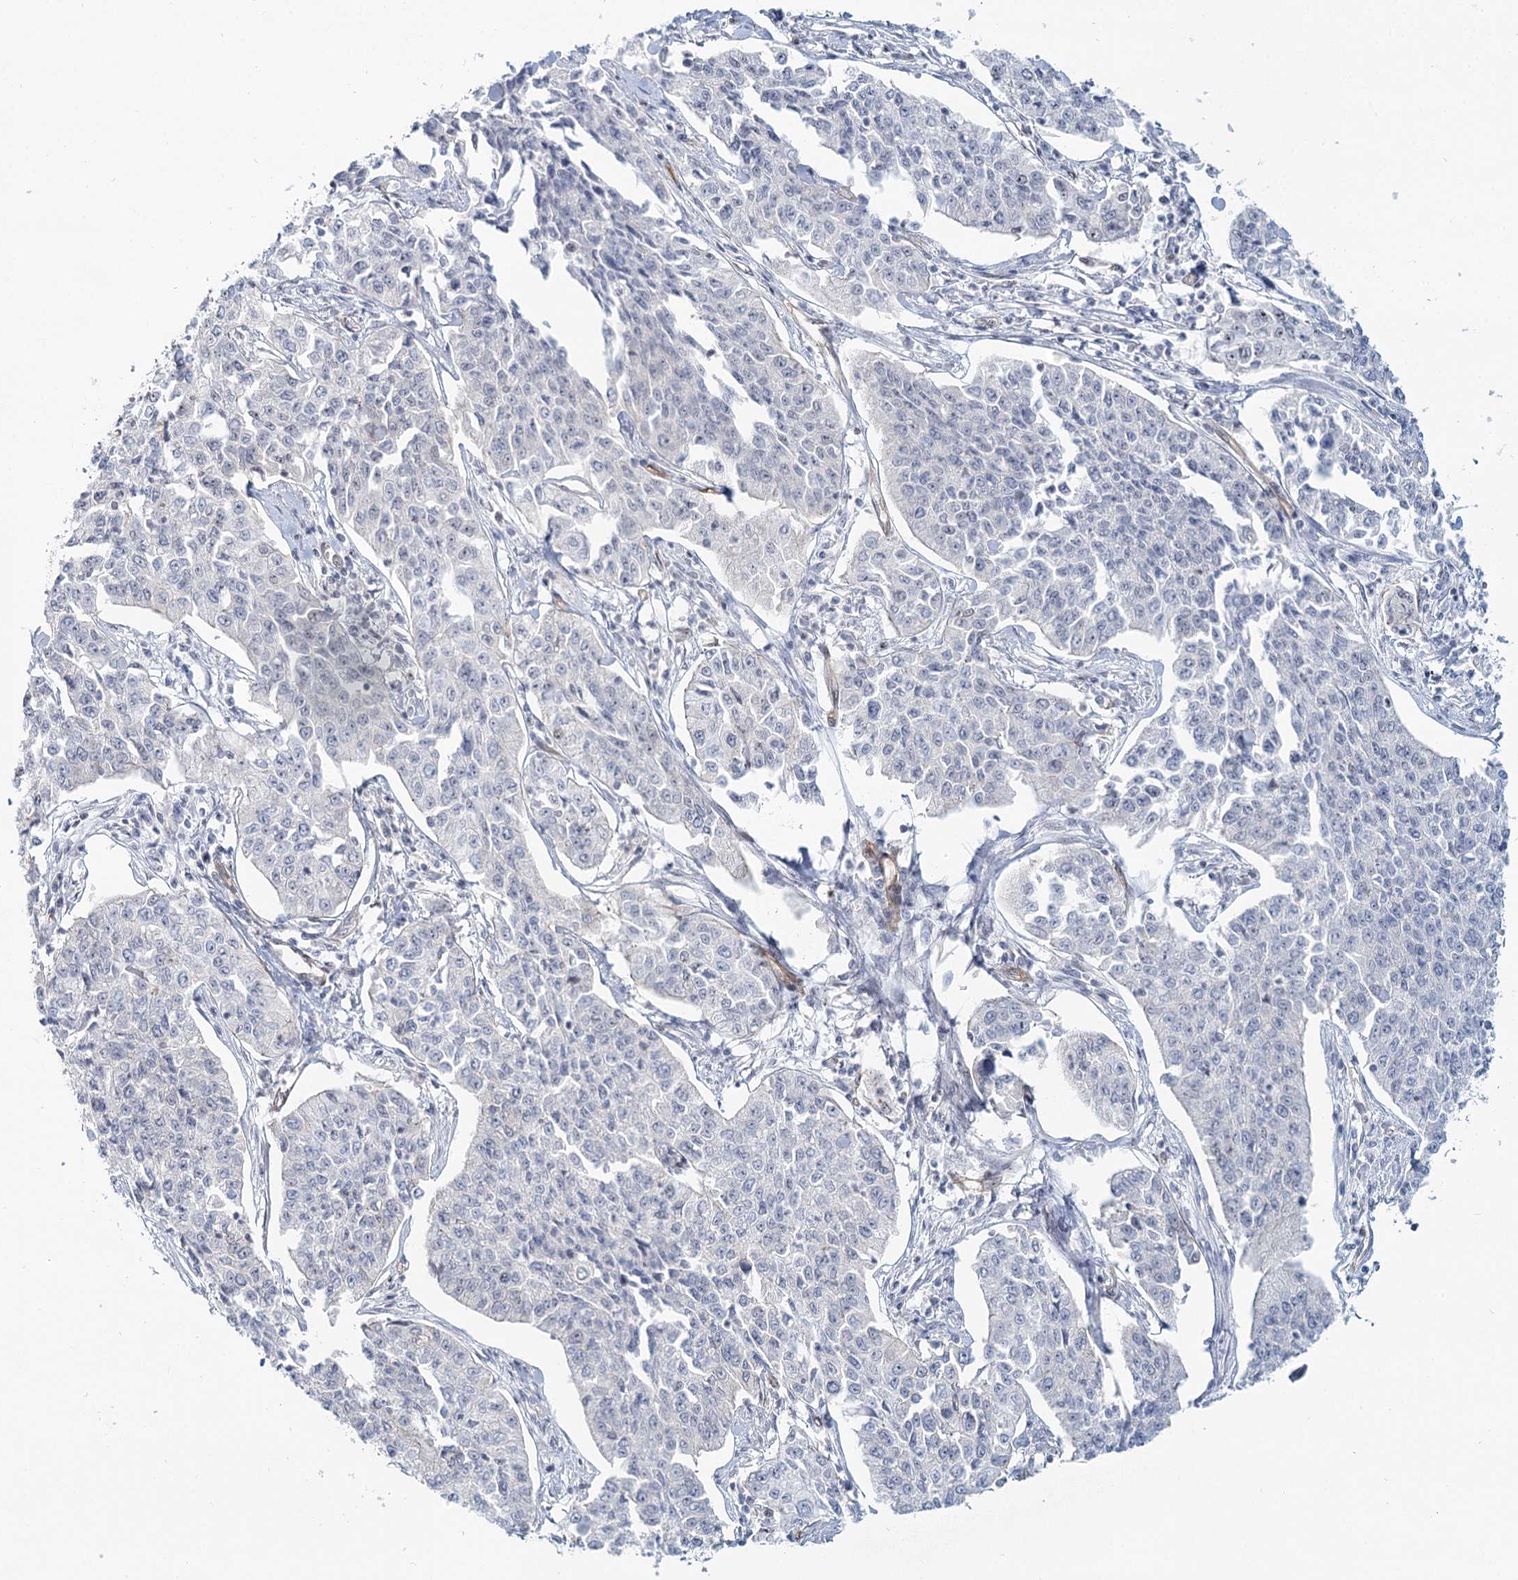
{"staining": {"intensity": "negative", "quantity": "none", "location": "none"}, "tissue": "cervical cancer", "cell_type": "Tumor cells", "image_type": "cancer", "snomed": [{"axis": "morphology", "description": "Squamous cell carcinoma, NOS"}, {"axis": "topography", "description": "Cervix"}], "caption": "Tumor cells are negative for protein expression in human cervical squamous cell carcinoma.", "gene": "ZFYVE28", "patient": {"sex": "female", "age": 35}}